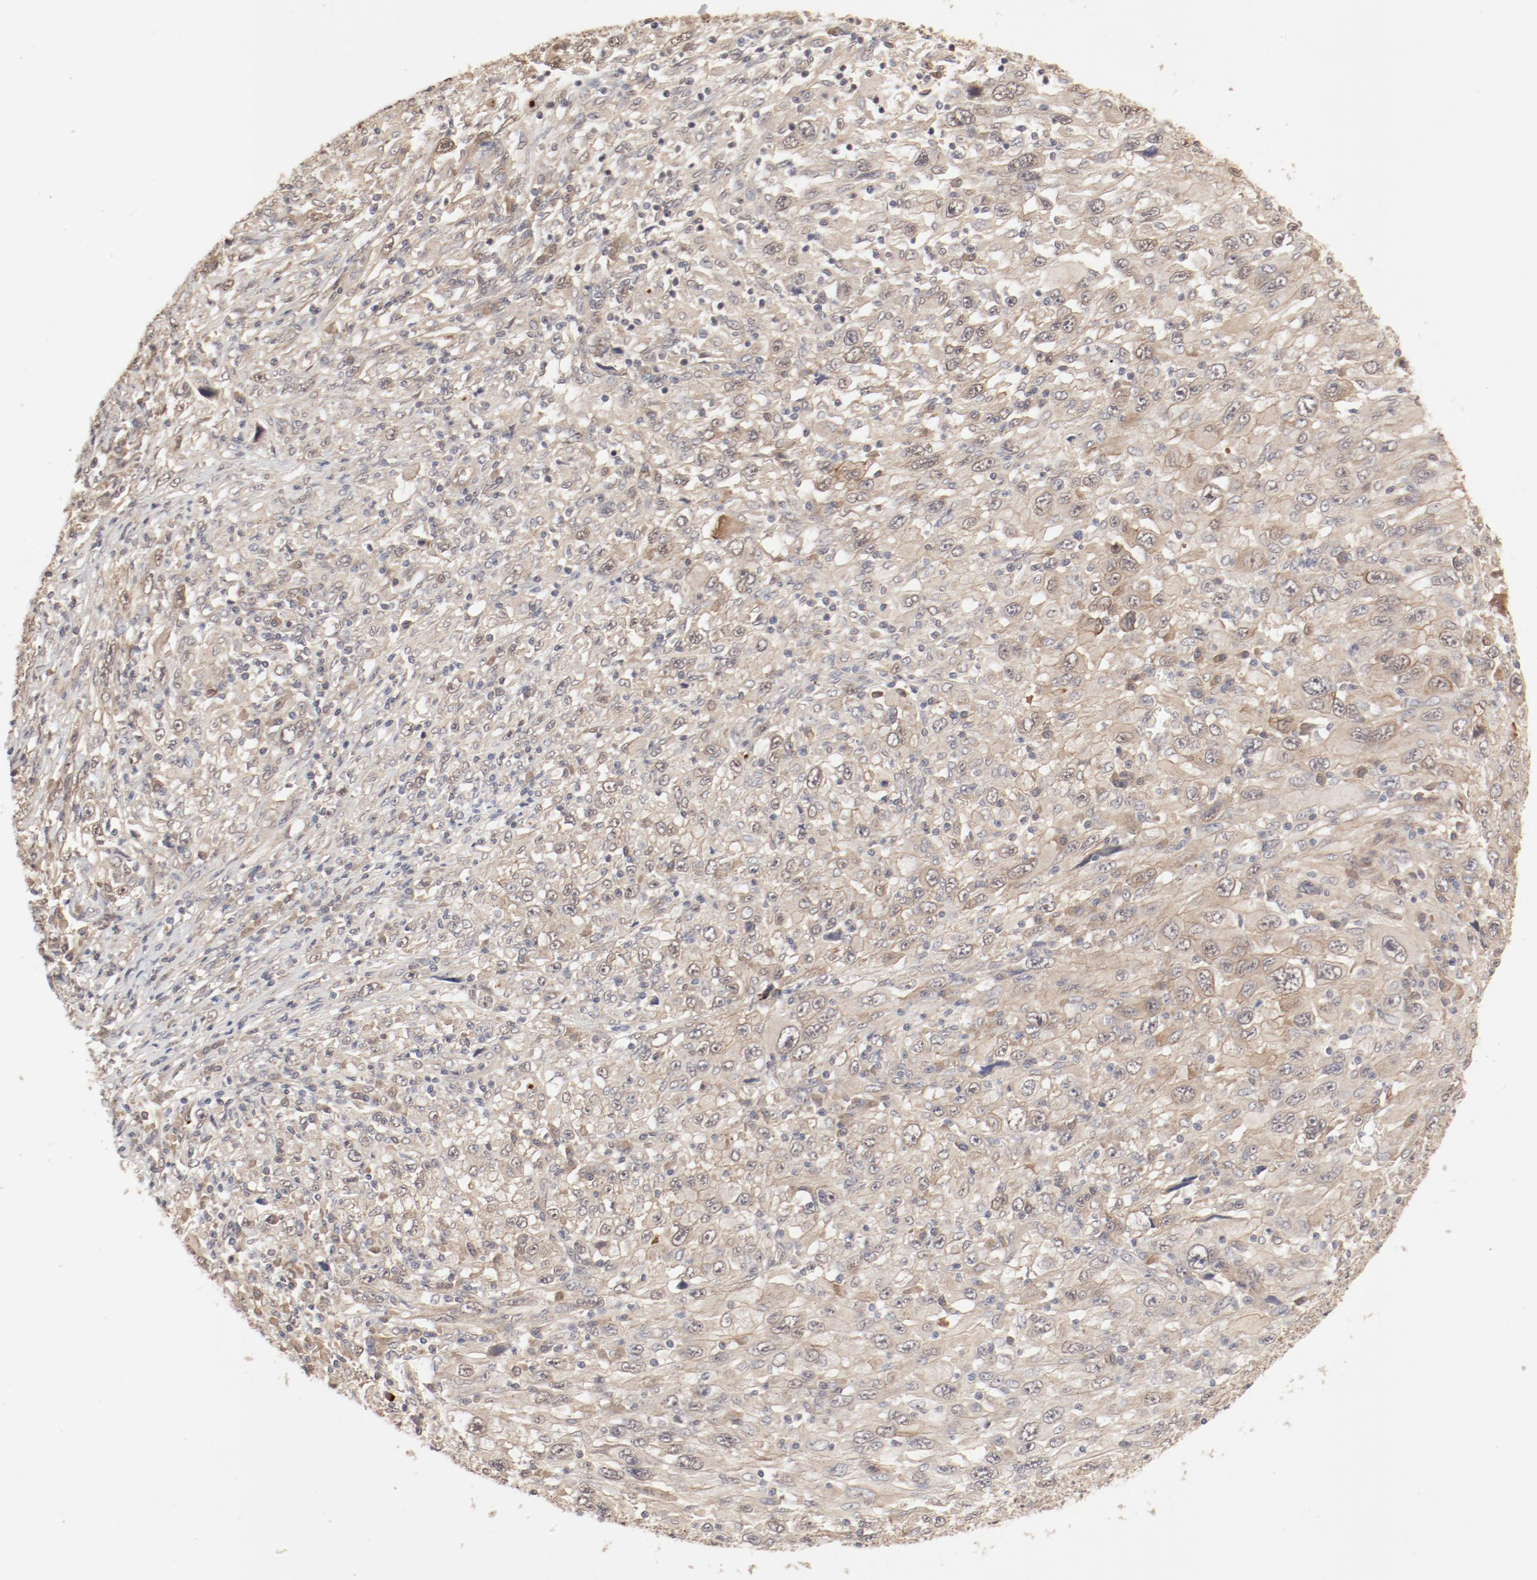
{"staining": {"intensity": "weak", "quantity": ">75%", "location": "cytoplasmic/membranous,nuclear"}, "tissue": "melanoma", "cell_type": "Tumor cells", "image_type": "cancer", "snomed": [{"axis": "morphology", "description": "Malignant melanoma, Metastatic site"}, {"axis": "topography", "description": "Skin"}], "caption": "This photomicrograph displays immunohistochemistry staining of malignant melanoma (metastatic site), with low weak cytoplasmic/membranous and nuclear expression in approximately >75% of tumor cells.", "gene": "IL3RA", "patient": {"sex": "female", "age": 56}}